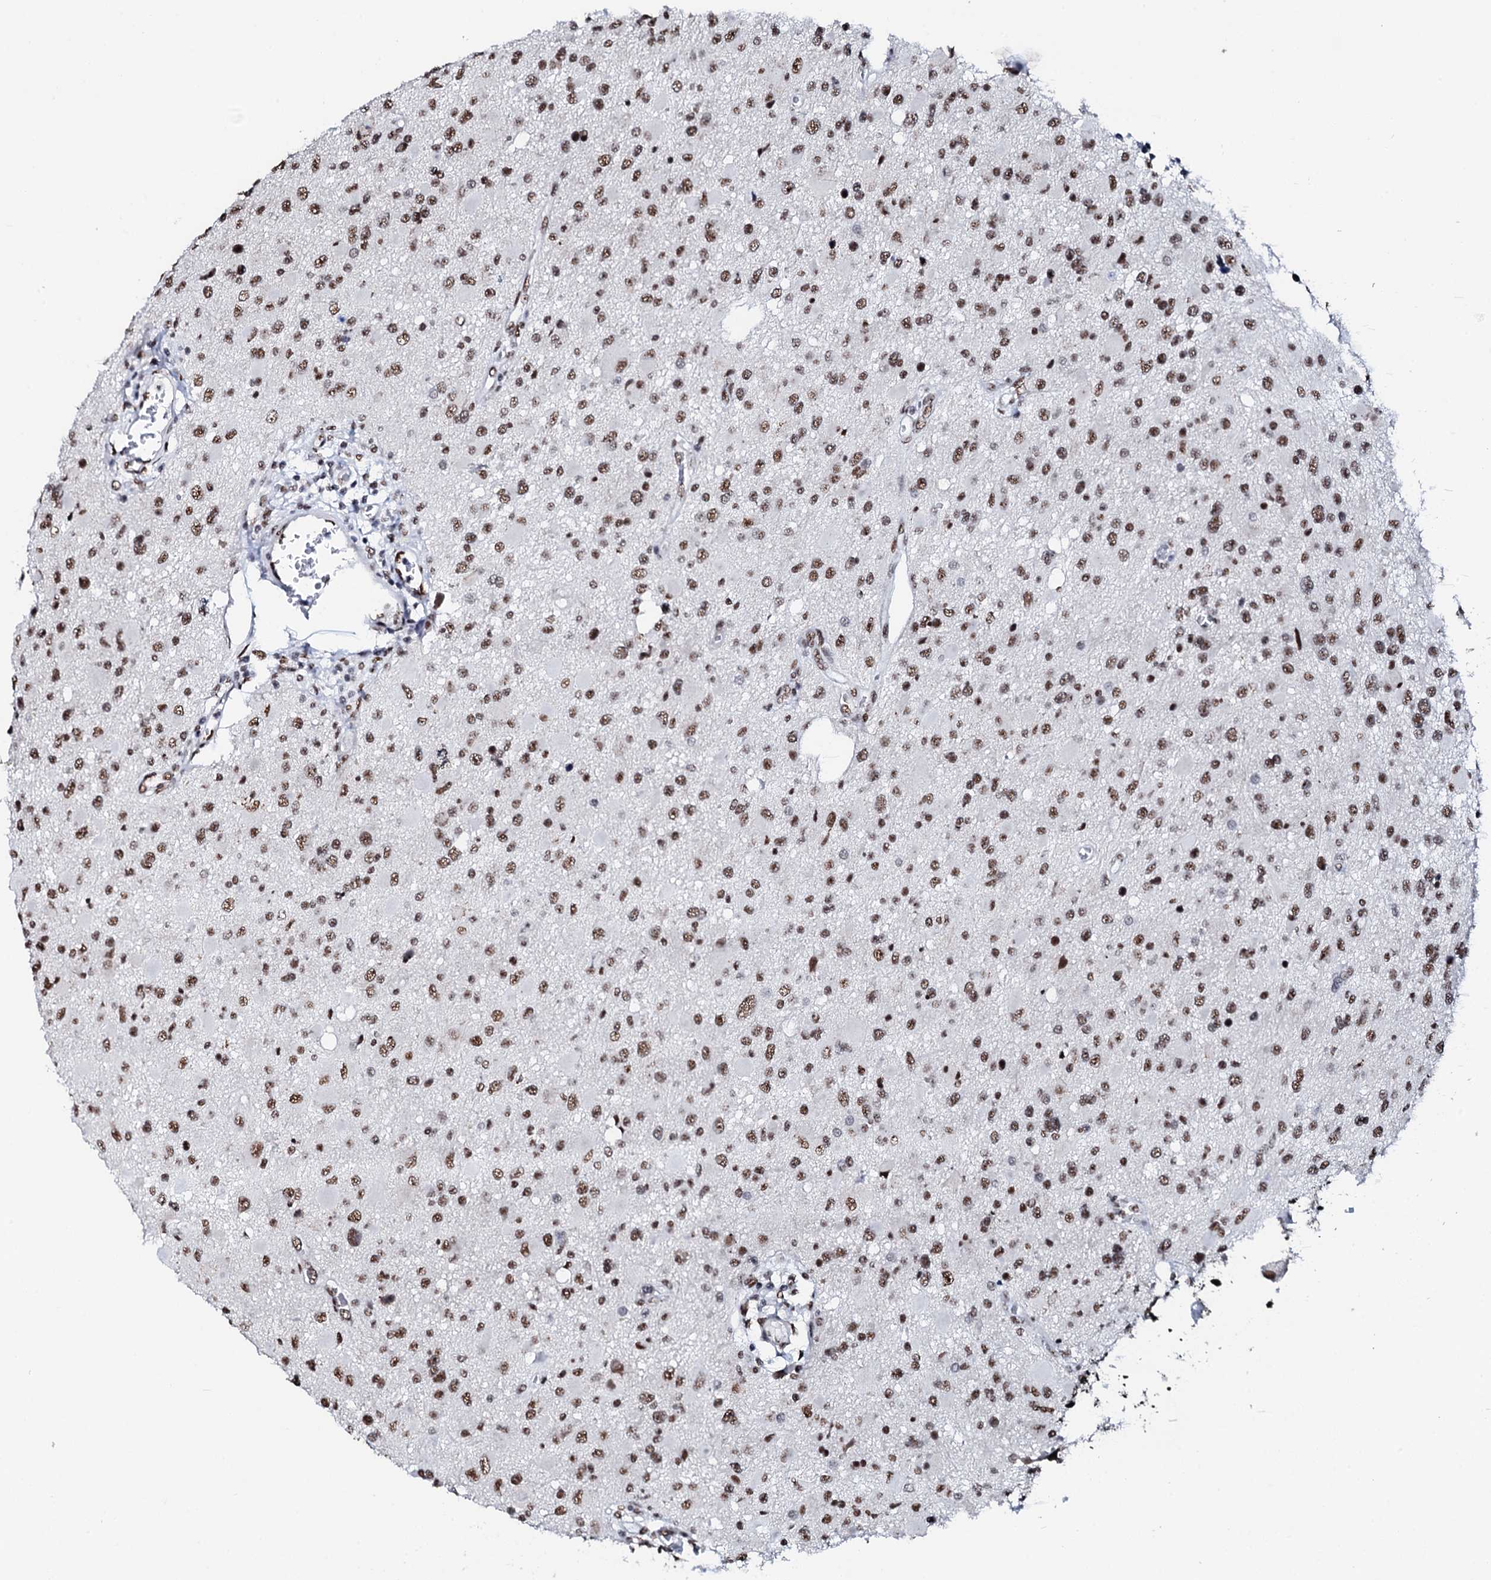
{"staining": {"intensity": "moderate", "quantity": ">75%", "location": "nuclear"}, "tissue": "glioma", "cell_type": "Tumor cells", "image_type": "cancer", "snomed": [{"axis": "morphology", "description": "Glioma, malignant, High grade"}, {"axis": "topography", "description": "Brain"}], "caption": "Glioma stained with a protein marker reveals moderate staining in tumor cells.", "gene": "NKAPD1", "patient": {"sex": "male", "age": 53}}